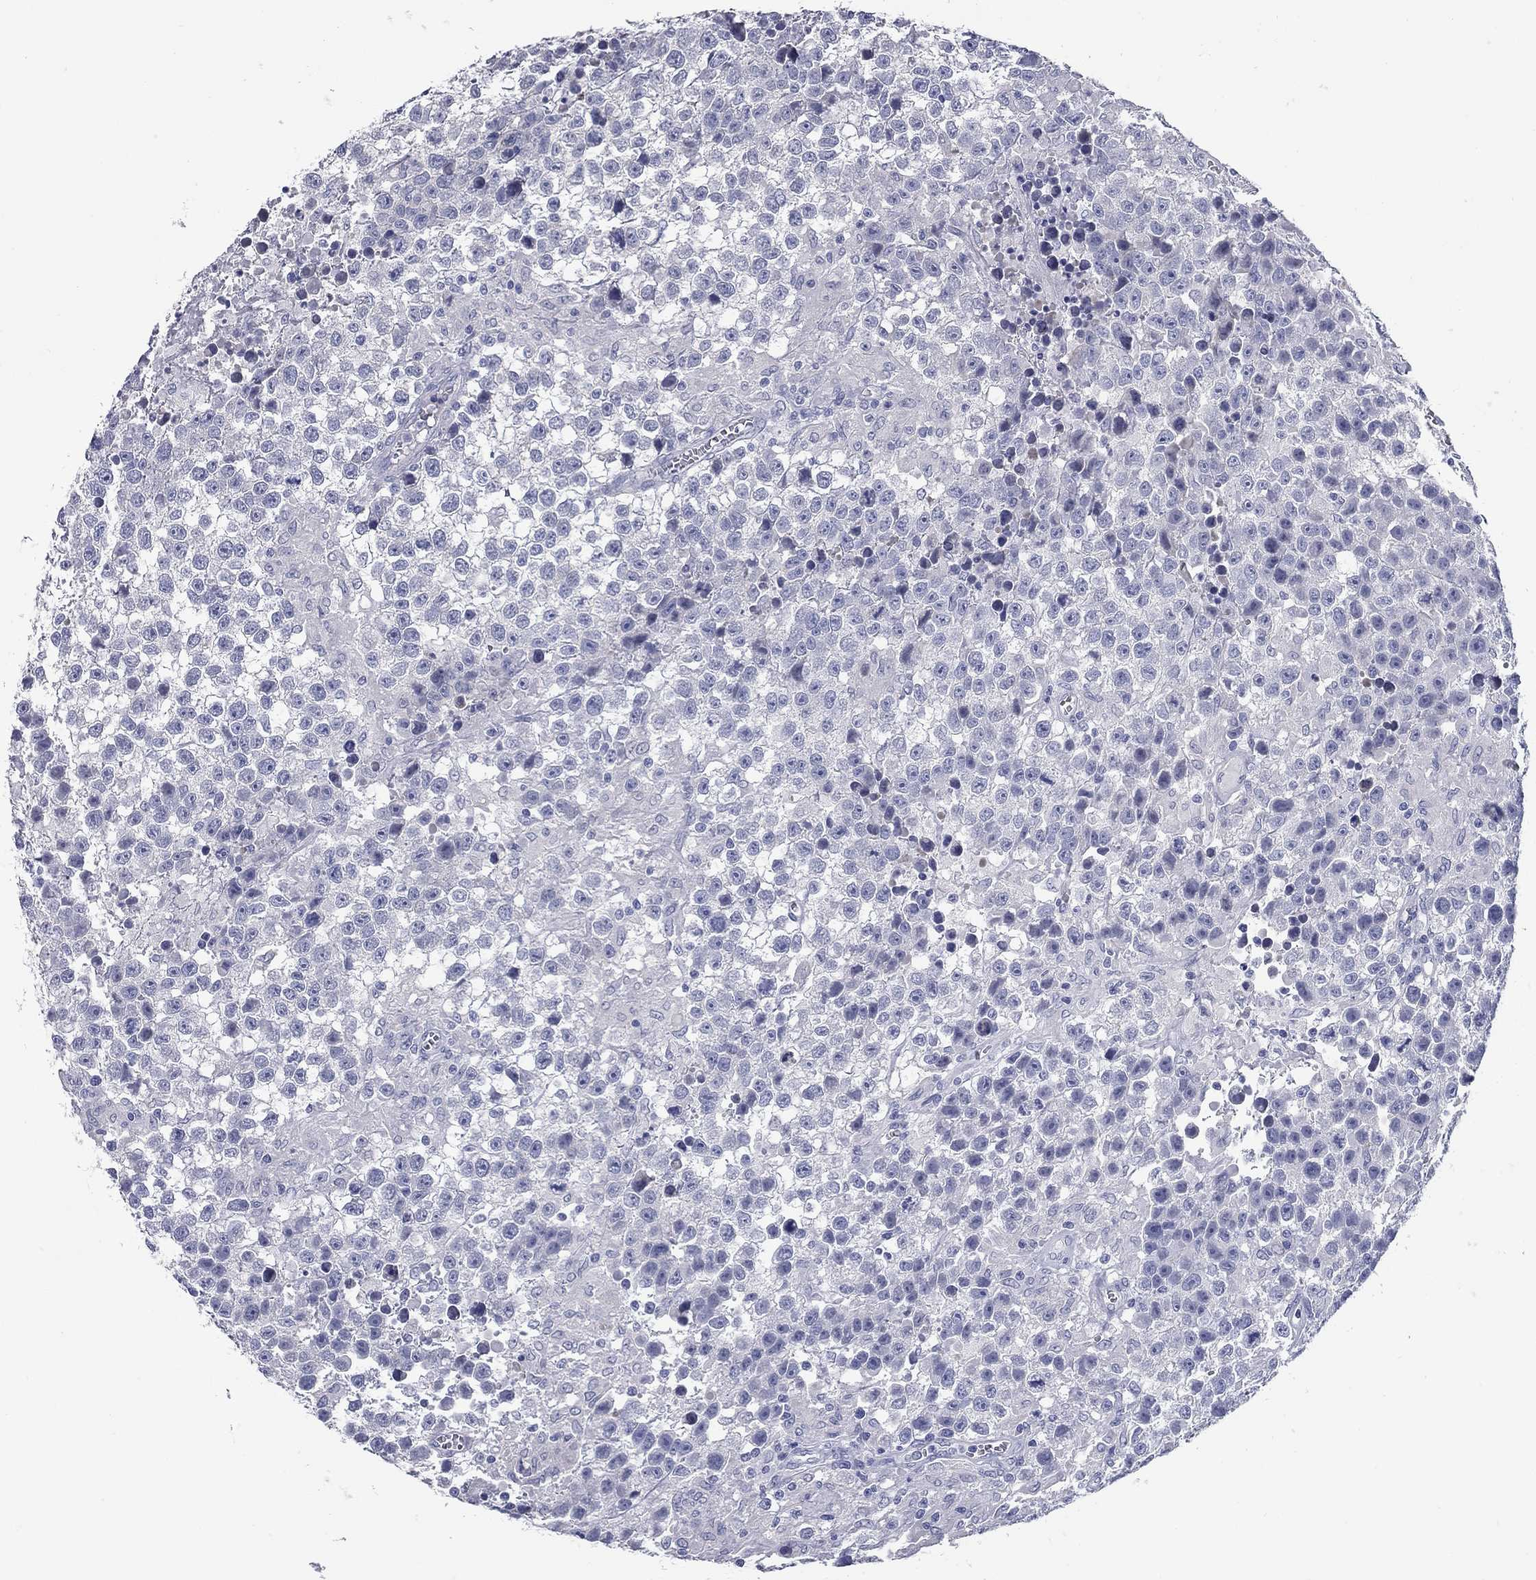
{"staining": {"intensity": "negative", "quantity": "none", "location": "none"}, "tissue": "testis cancer", "cell_type": "Tumor cells", "image_type": "cancer", "snomed": [{"axis": "morphology", "description": "Seminoma, NOS"}, {"axis": "topography", "description": "Testis"}], "caption": "An IHC micrograph of testis cancer is shown. There is no staining in tumor cells of testis cancer.", "gene": "KIRREL2", "patient": {"sex": "male", "age": 43}}